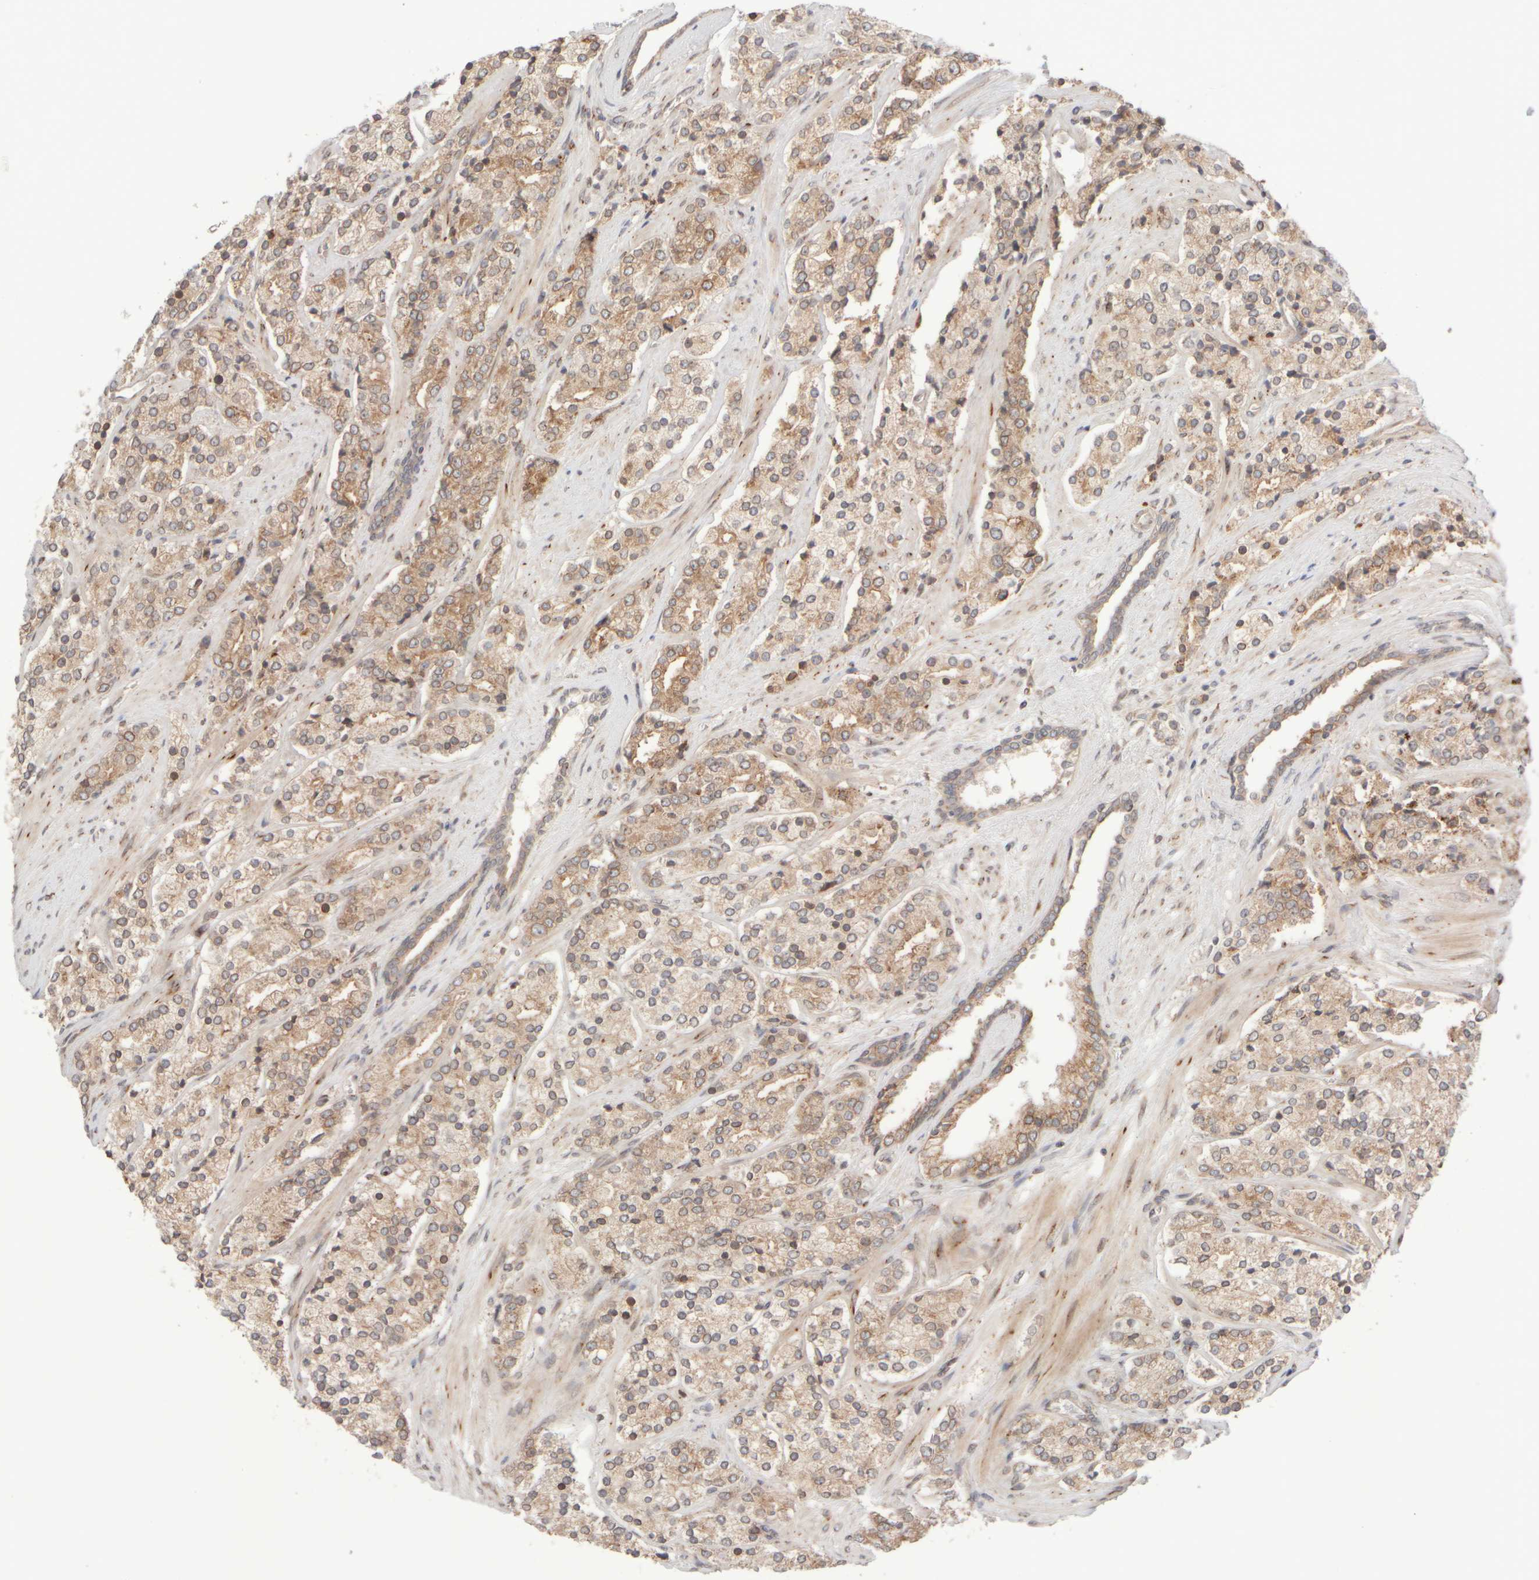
{"staining": {"intensity": "weak", "quantity": ">75%", "location": "cytoplasmic/membranous"}, "tissue": "prostate cancer", "cell_type": "Tumor cells", "image_type": "cancer", "snomed": [{"axis": "morphology", "description": "Adenocarcinoma, High grade"}, {"axis": "topography", "description": "Prostate"}], "caption": "Brown immunohistochemical staining in prostate adenocarcinoma (high-grade) demonstrates weak cytoplasmic/membranous expression in approximately >75% of tumor cells. Immunohistochemistry stains the protein in brown and the nuclei are stained blue.", "gene": "GCN1", "patient": {"sex": "male", "age": 71}}